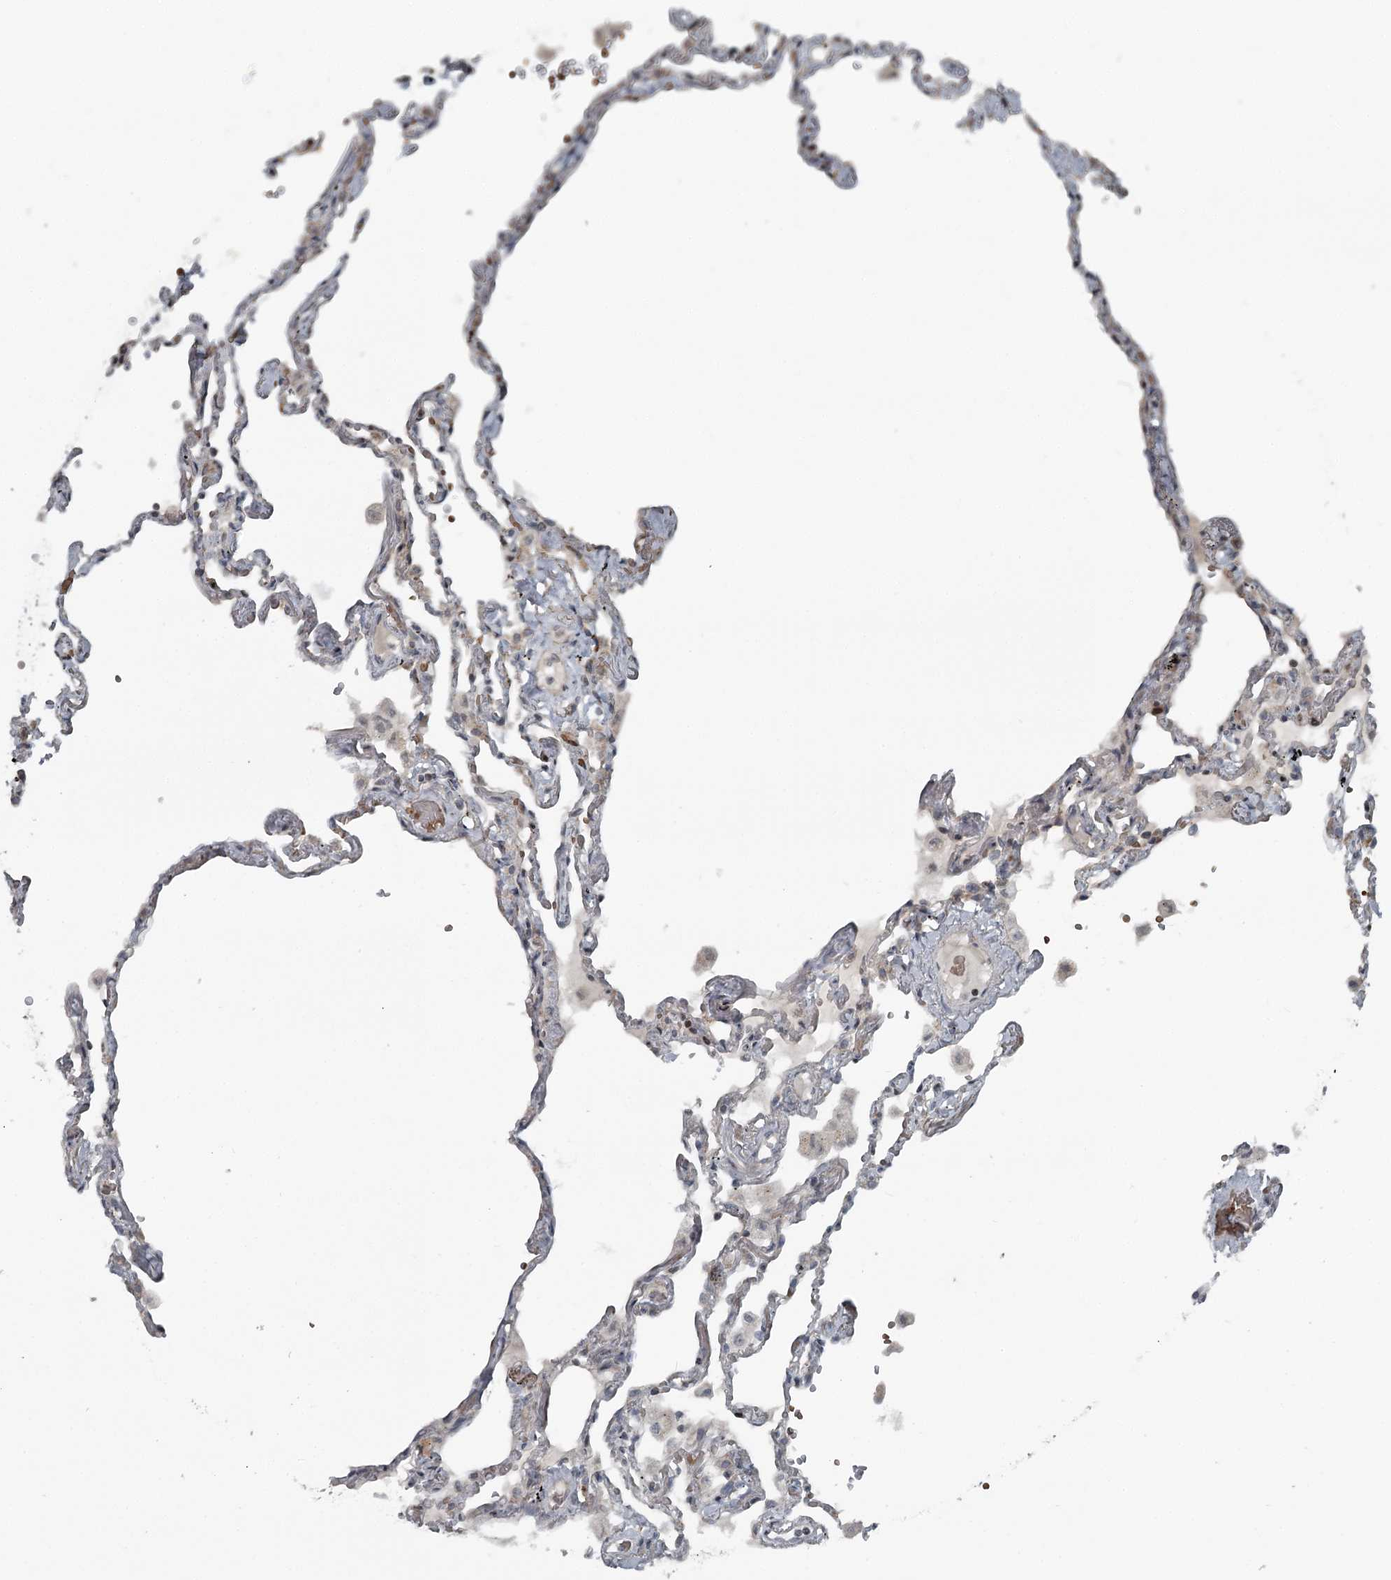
{"staining": {"intensity": "weak", "quantity": "<25%", "location": "cytoplasmic/membranous"}, "tissue": "lung", "cell_type": "Alveolar cells", "image_type": "normal", "snomed": [{"axis": "morphology", "description": "Normal tissue, NOS"}, {"axis": "topography", "description": "Lung"}], "caption": "Immunohistochemical staining of normal lung exhibits no significant expression in alveolar cells.", "gene": "RASSF8", "patient": {"sex": "female", "age": 67}}